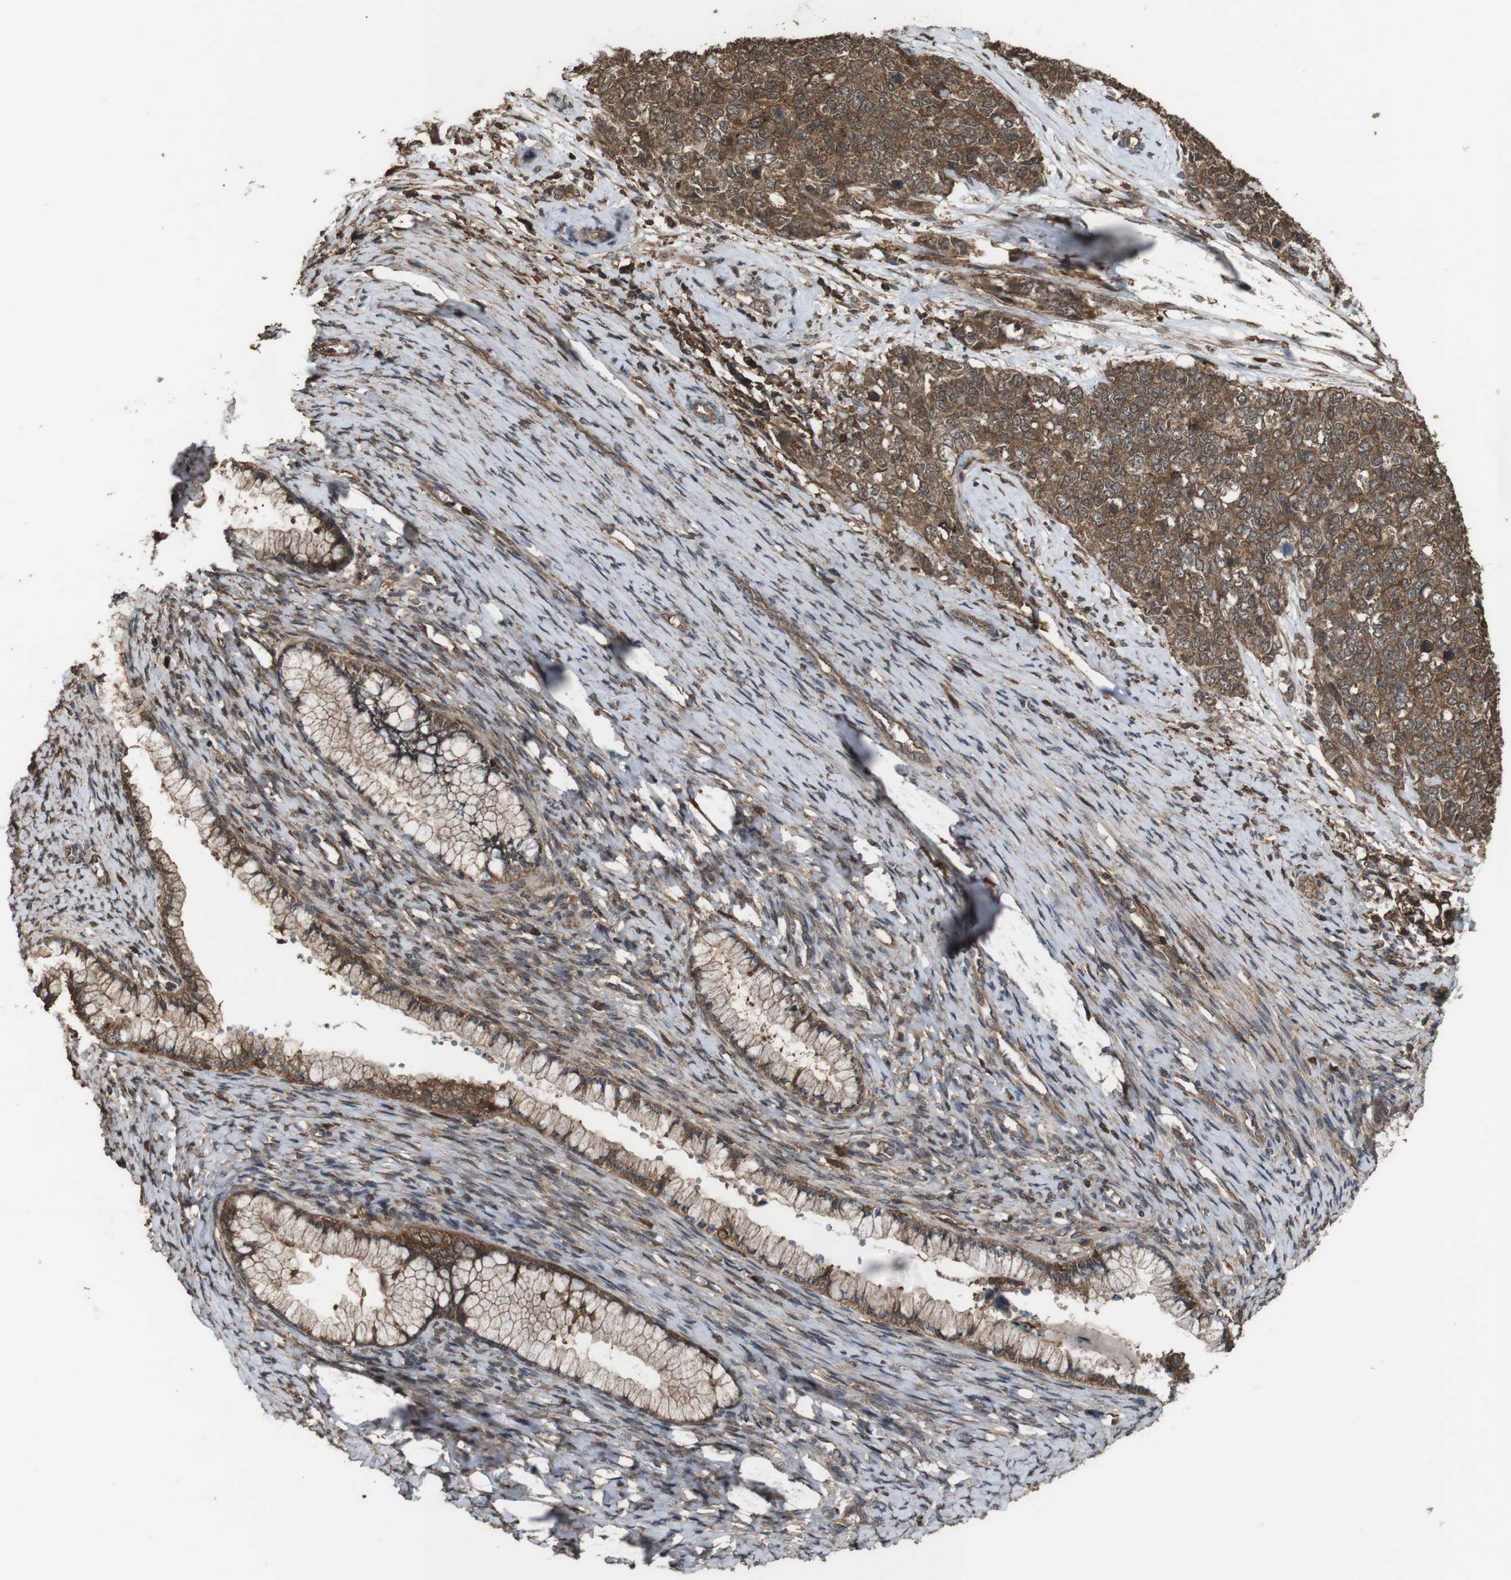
{"staining": {"intensity": "moderate", "quantity": ">75%", "location": "cytoplasmic/membranous"}, "tissue": "cervical cancer", "cell_type": "Tumor cells", "image_type": "cancer", "snomed": [{"axis": "morphology", "description": "Squamous cell carcinoma, NOS"}, {"axis": "topography", "description": "Cervix"}], "caption": "Brown immunohistochemical staining in human cervical cancer (squamous cell carcinoma) exhibits moderate cytoplasmic/membranous staining in approximately >75% of tumor cells.", "gene": "BAG4", "patient": {"sex": "female", "age": 63}}